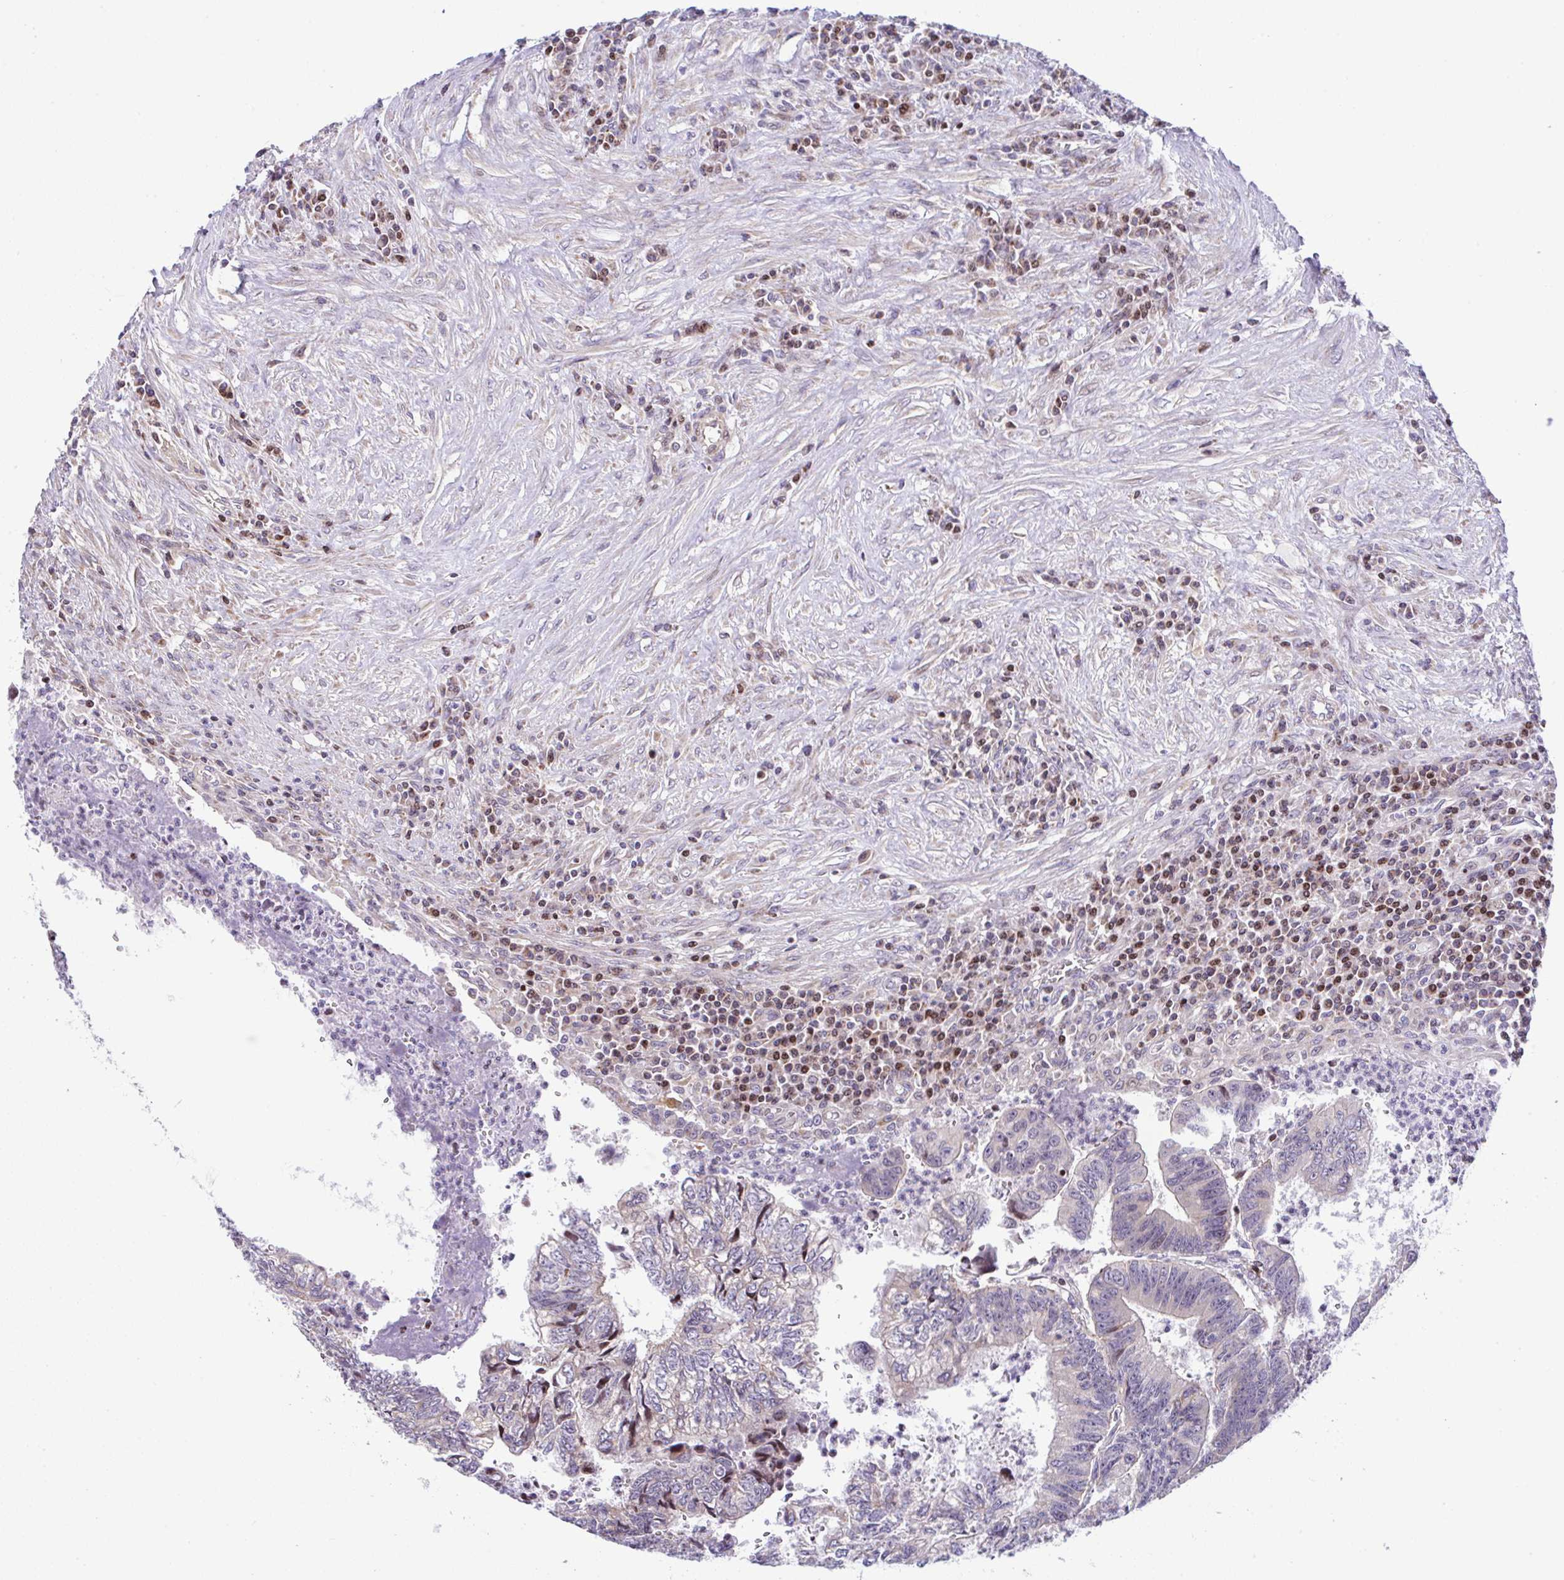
{"staining": {"intensity": "weak", "quantity": "25%-75%", "location": "nuclear"}, "tissue": "colorectal cancer", "cell_type": "Tumor cells", "image_type": "cancer", "snomed": [{"axis": "morphology", "description": "Adenocarcinoma, NOS"}, {"axis": "topography", "description": "Colon"}], "caption": "About 25%-75% of tumor cells in human colorectal adenocarcinoma demonstrate weak nuclear protein positivity as visualized by brown immunohistochemical staining.", "gene": "FIGNL1", "patient": {"sex": "male", "age": 86}}